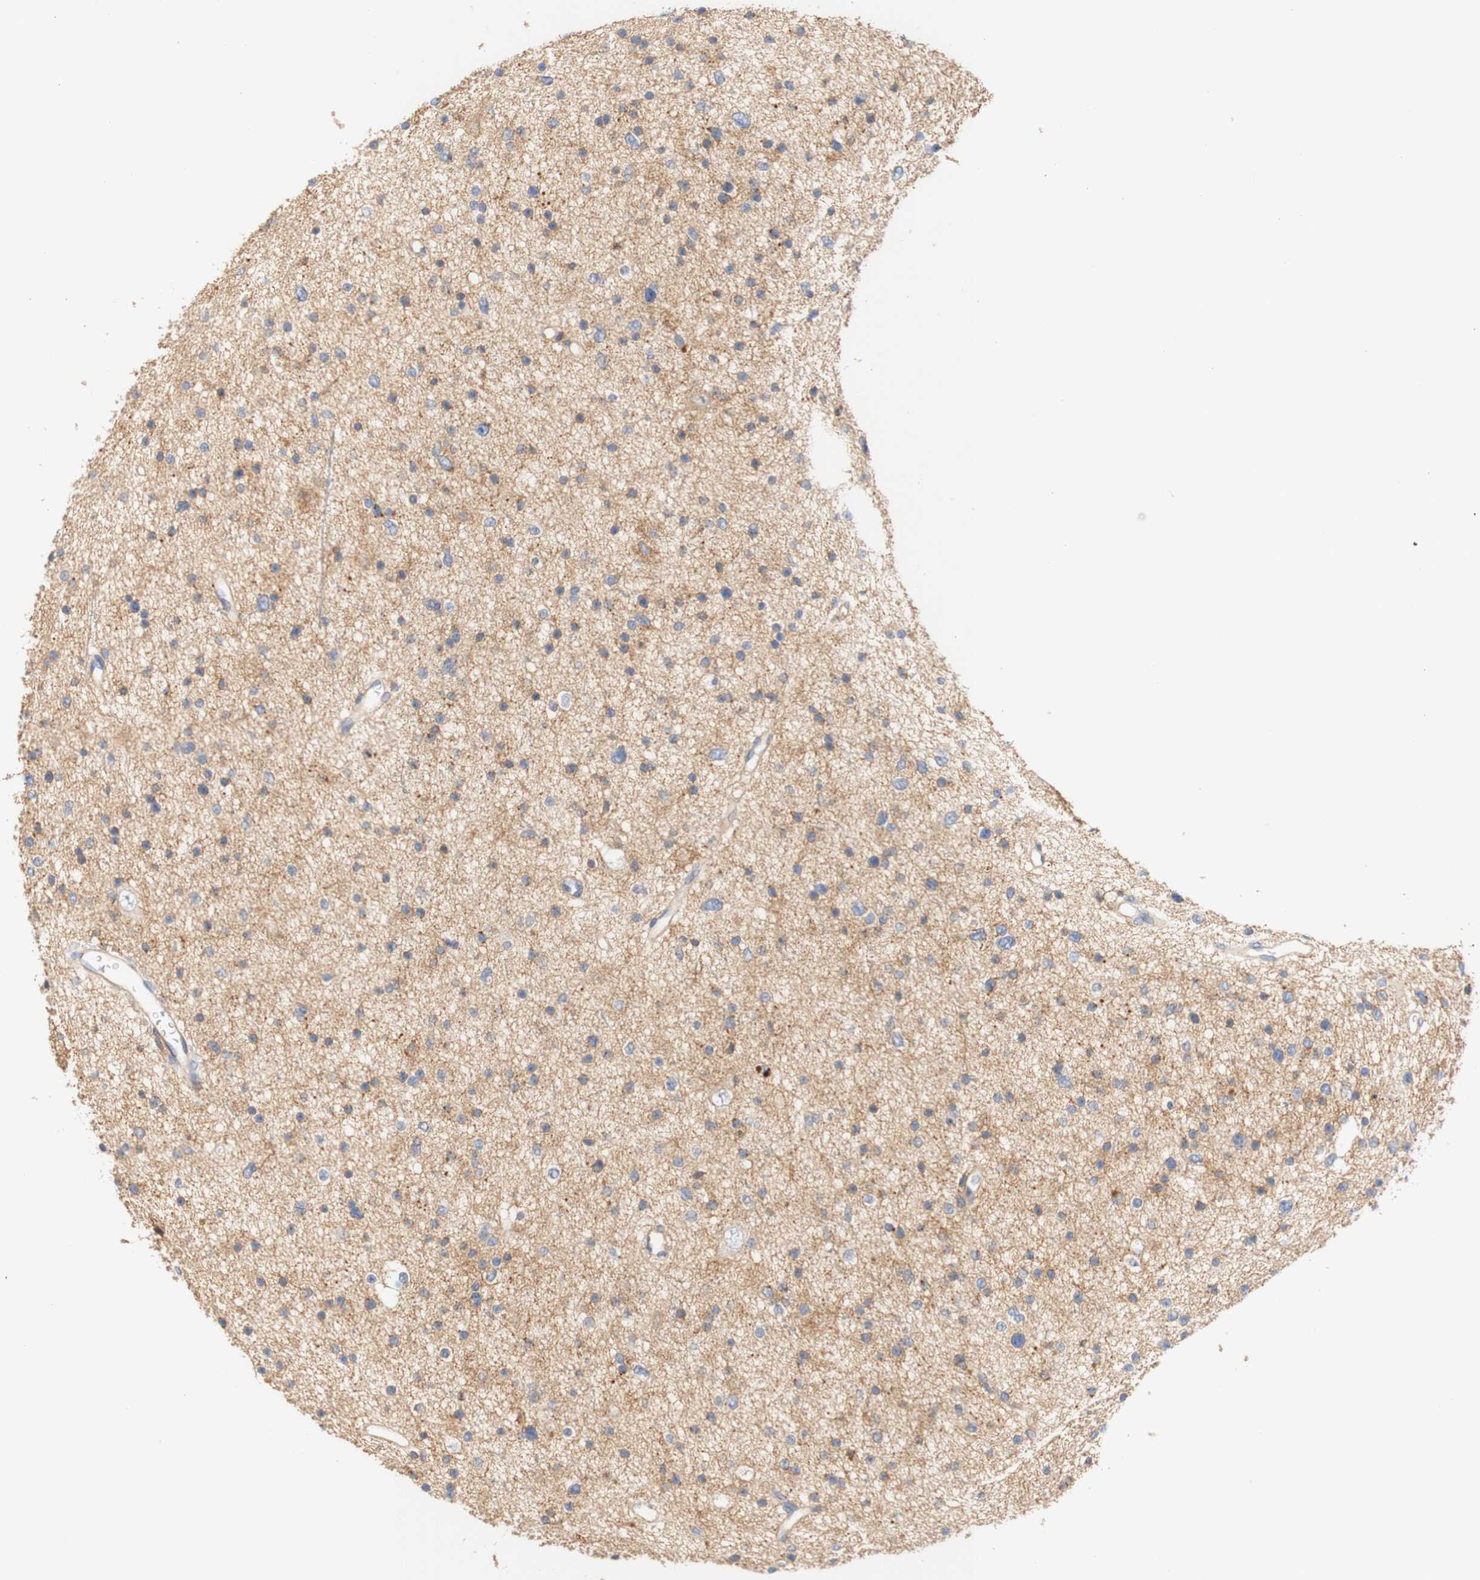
{"staining": {"intensity": "negative", "quantity": "none", "location": "none"}, "tissue": "glioma", "cell_type": "Tumor cells", "image_type": "cancer", "snomed": [{"axis": "morphology", "description": "Glioma, malignant, Low grade"}, {"axis": "topography", "description": "Brain"}], "caption": "Human glioma stained for a protein using IHC shows no expression in tumor cells.", "gene": "PCDH7", "patient": {"sex": "female", "age": 37}}